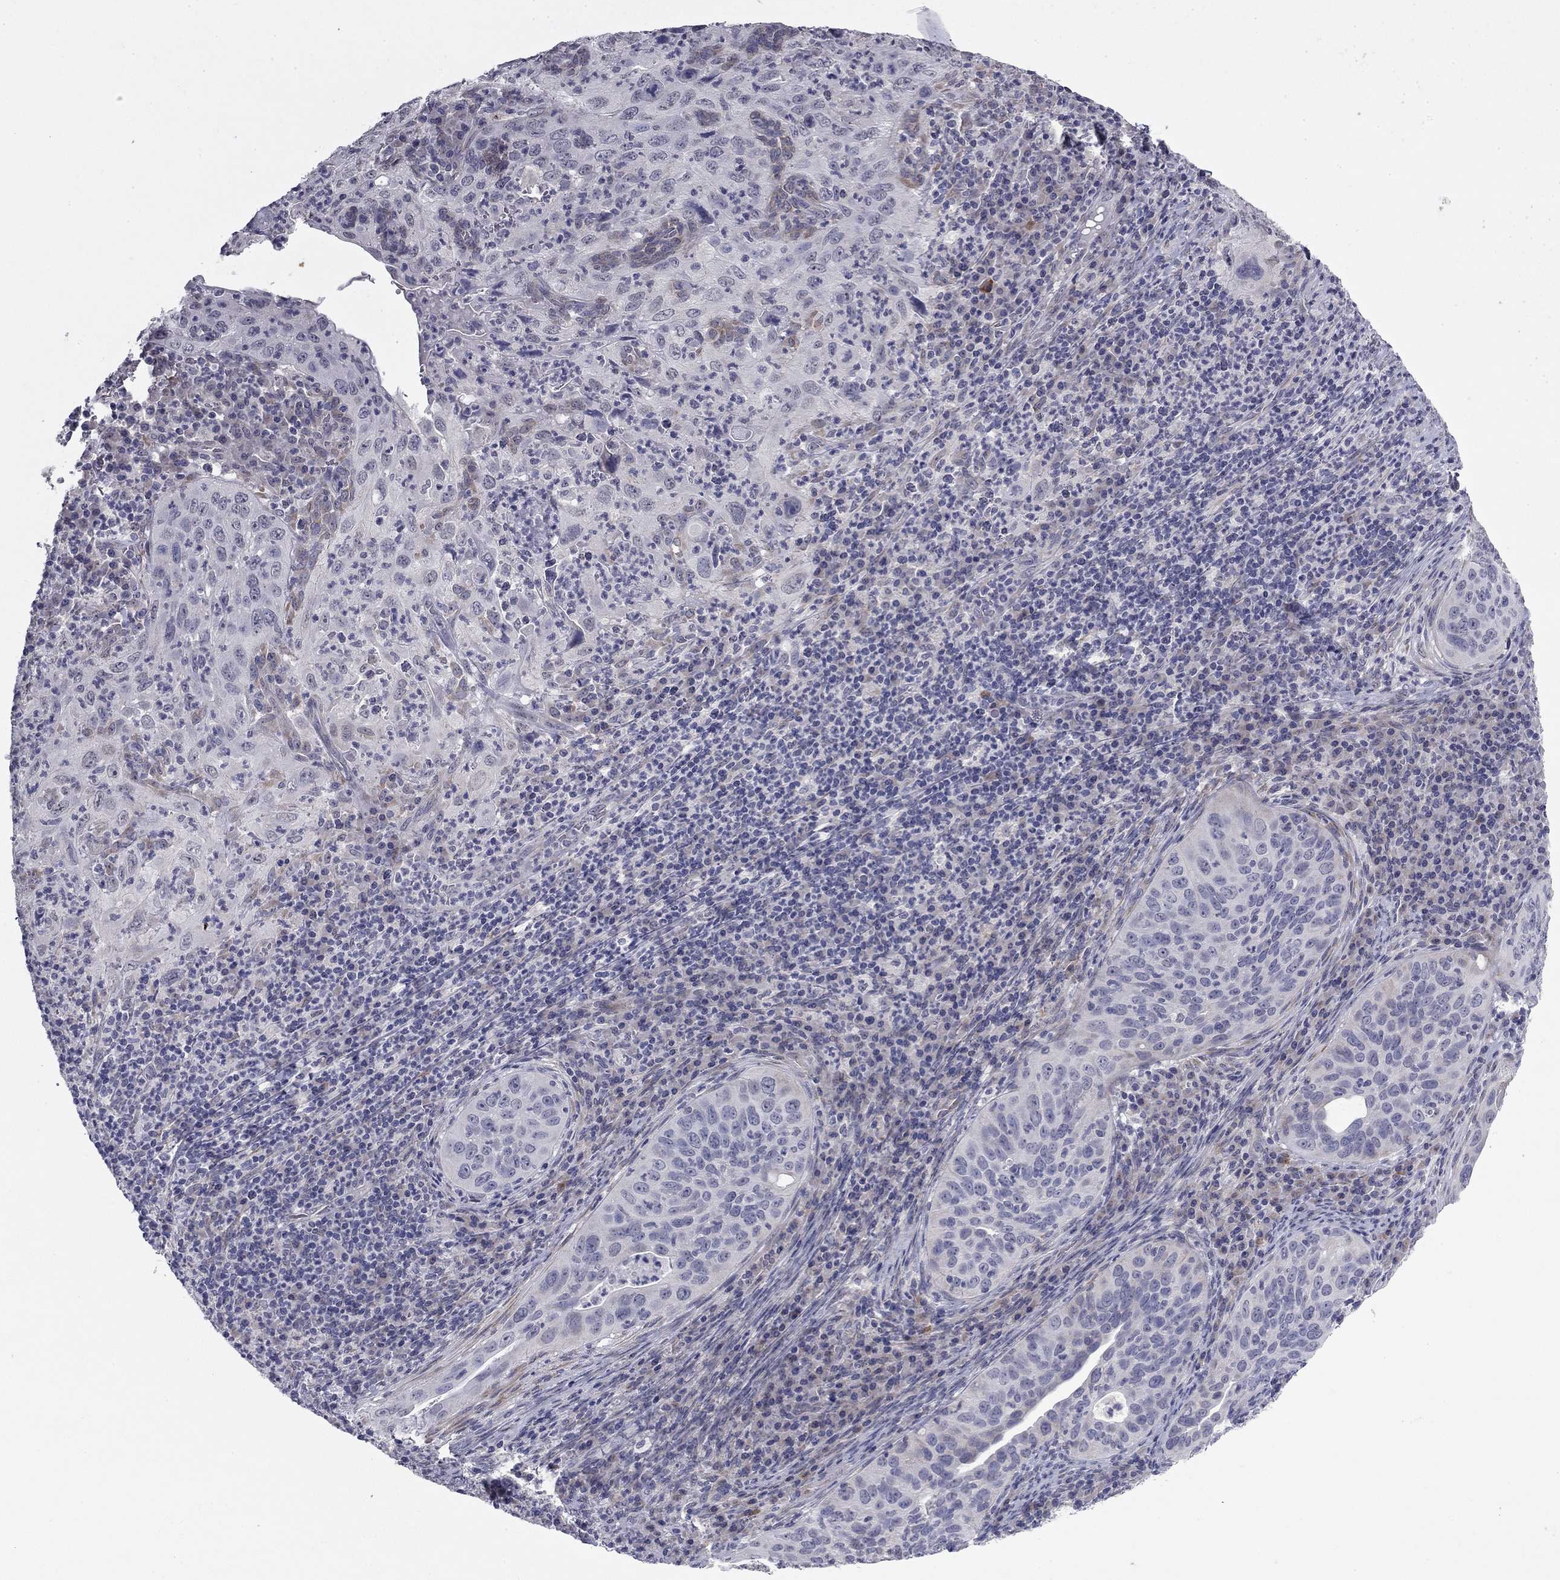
{"staining": {"intensity": "weak", "quantity": "<25%", "location": "cytoplasmic/membranous"}, "tissue": "cervical cancer", "cell_type": "Tumor cells", "image_type": "cancer", "snomed": [{"axis": "morphology", "description": "Squamous cell carcinoma, NOS"}, {"axis": "topography", "description": "Cervix"}], "caption": "This is an immunohistochemistry photomicrograph of cervical cancer (squamous cell carcinoma). There is no positivity in tumor cells.", "gene": "PRRT2", "patient": {"sex": "female", "age": 26}}